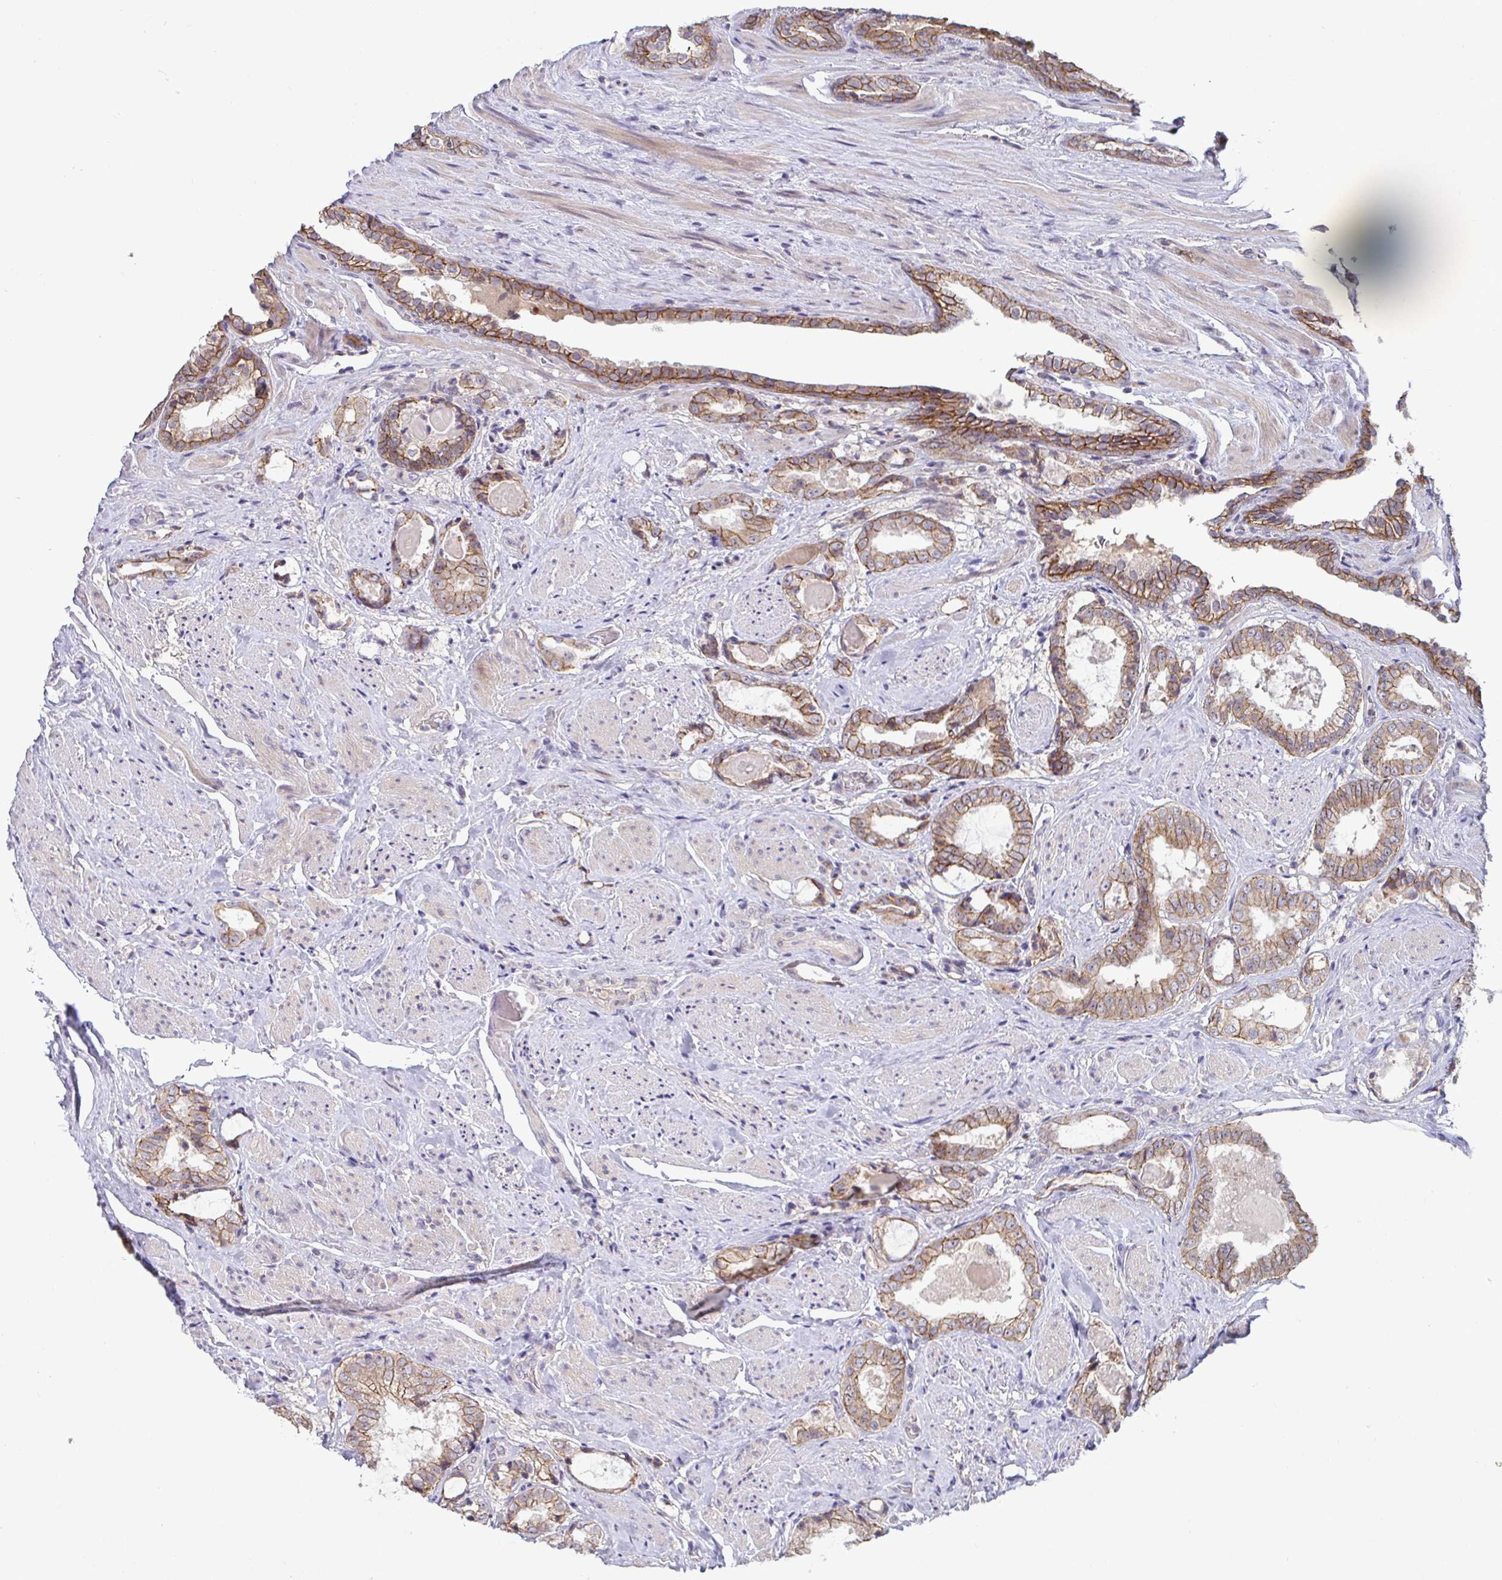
{"staining": {"intensity": "moderate", "quantity": ">75%", "location": "cytoplasmic/membranous"}, "tissue": "prostate cancer", "cell_type": "Tumor cells", "image_type": "cancer", "snomed": [{"axis": "morphology", "description": "Adenocarcinoma, High grade"}, {"axis": "topography", "description": "Prostate"}], "caption": "There is medium levels of moderate cytoplasmic/membranous positivity in tumor cells of prostate high-grade adenocarcinoma, as demonstrated by immunohistochemical staining (brown color).", "gene": "GSTM1", "patient": {"sex": "male", "age": 65}}